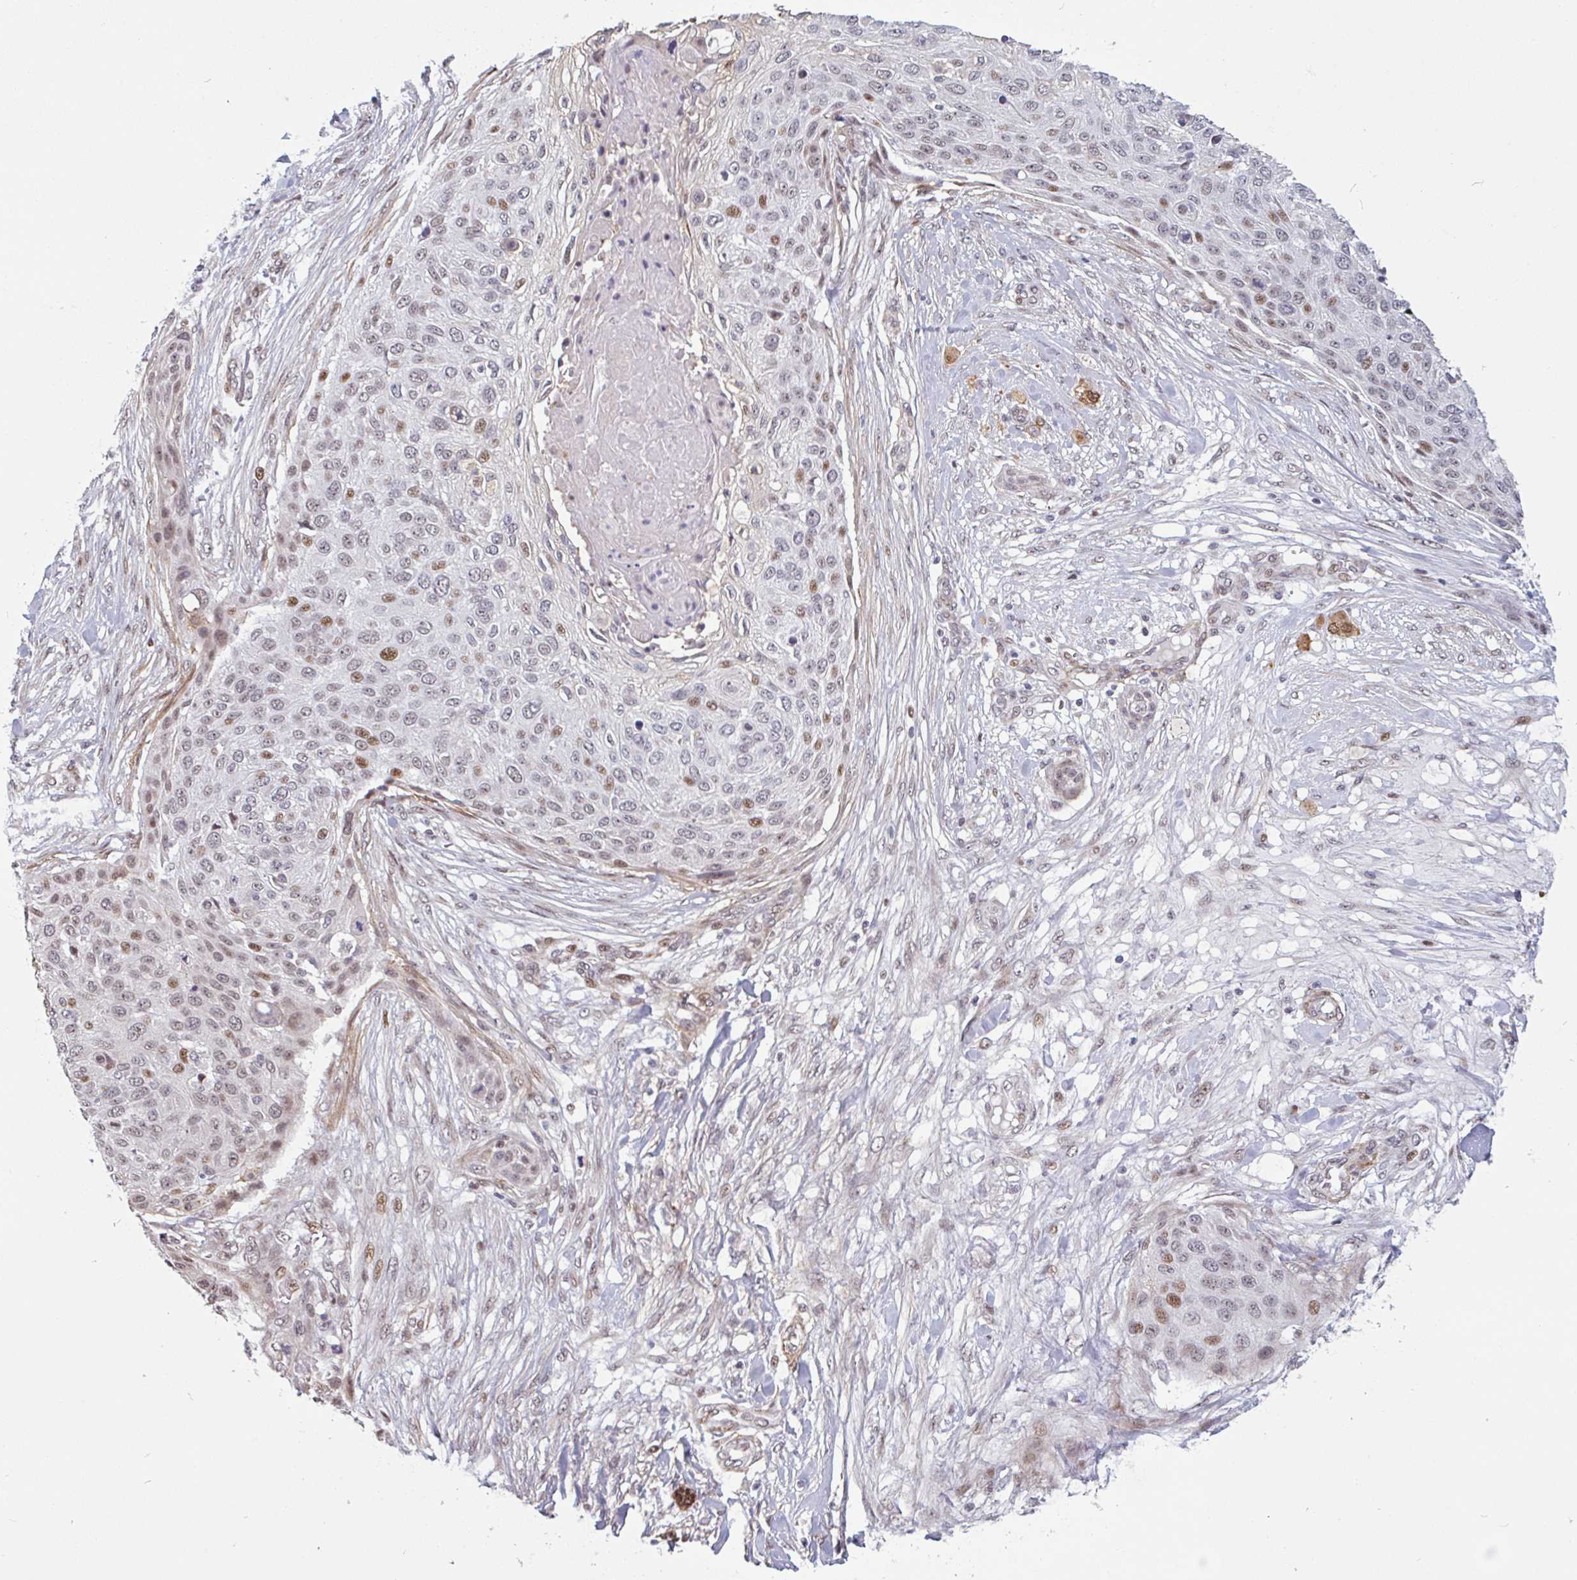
{"staining": {"intensity": "moderate", "quantity": "<25%", "location": "nuclear"}, "tissue": "skin cancer", "cell_type": "Tumor cells", "image_type": "cancer", "snomed": [{"axis": "morphology", "description": "Squamous cell carcinoma, NOS"}, {"axis": "topography", "description": "Skin"}], "caption": "Tumor cells demonstrate moderate nuclear expression in approximately <25% of cells in squamous cell carcinoma (skin).", "gene": "TMEM119", "patient": {"sex": "female", "age": 87}}